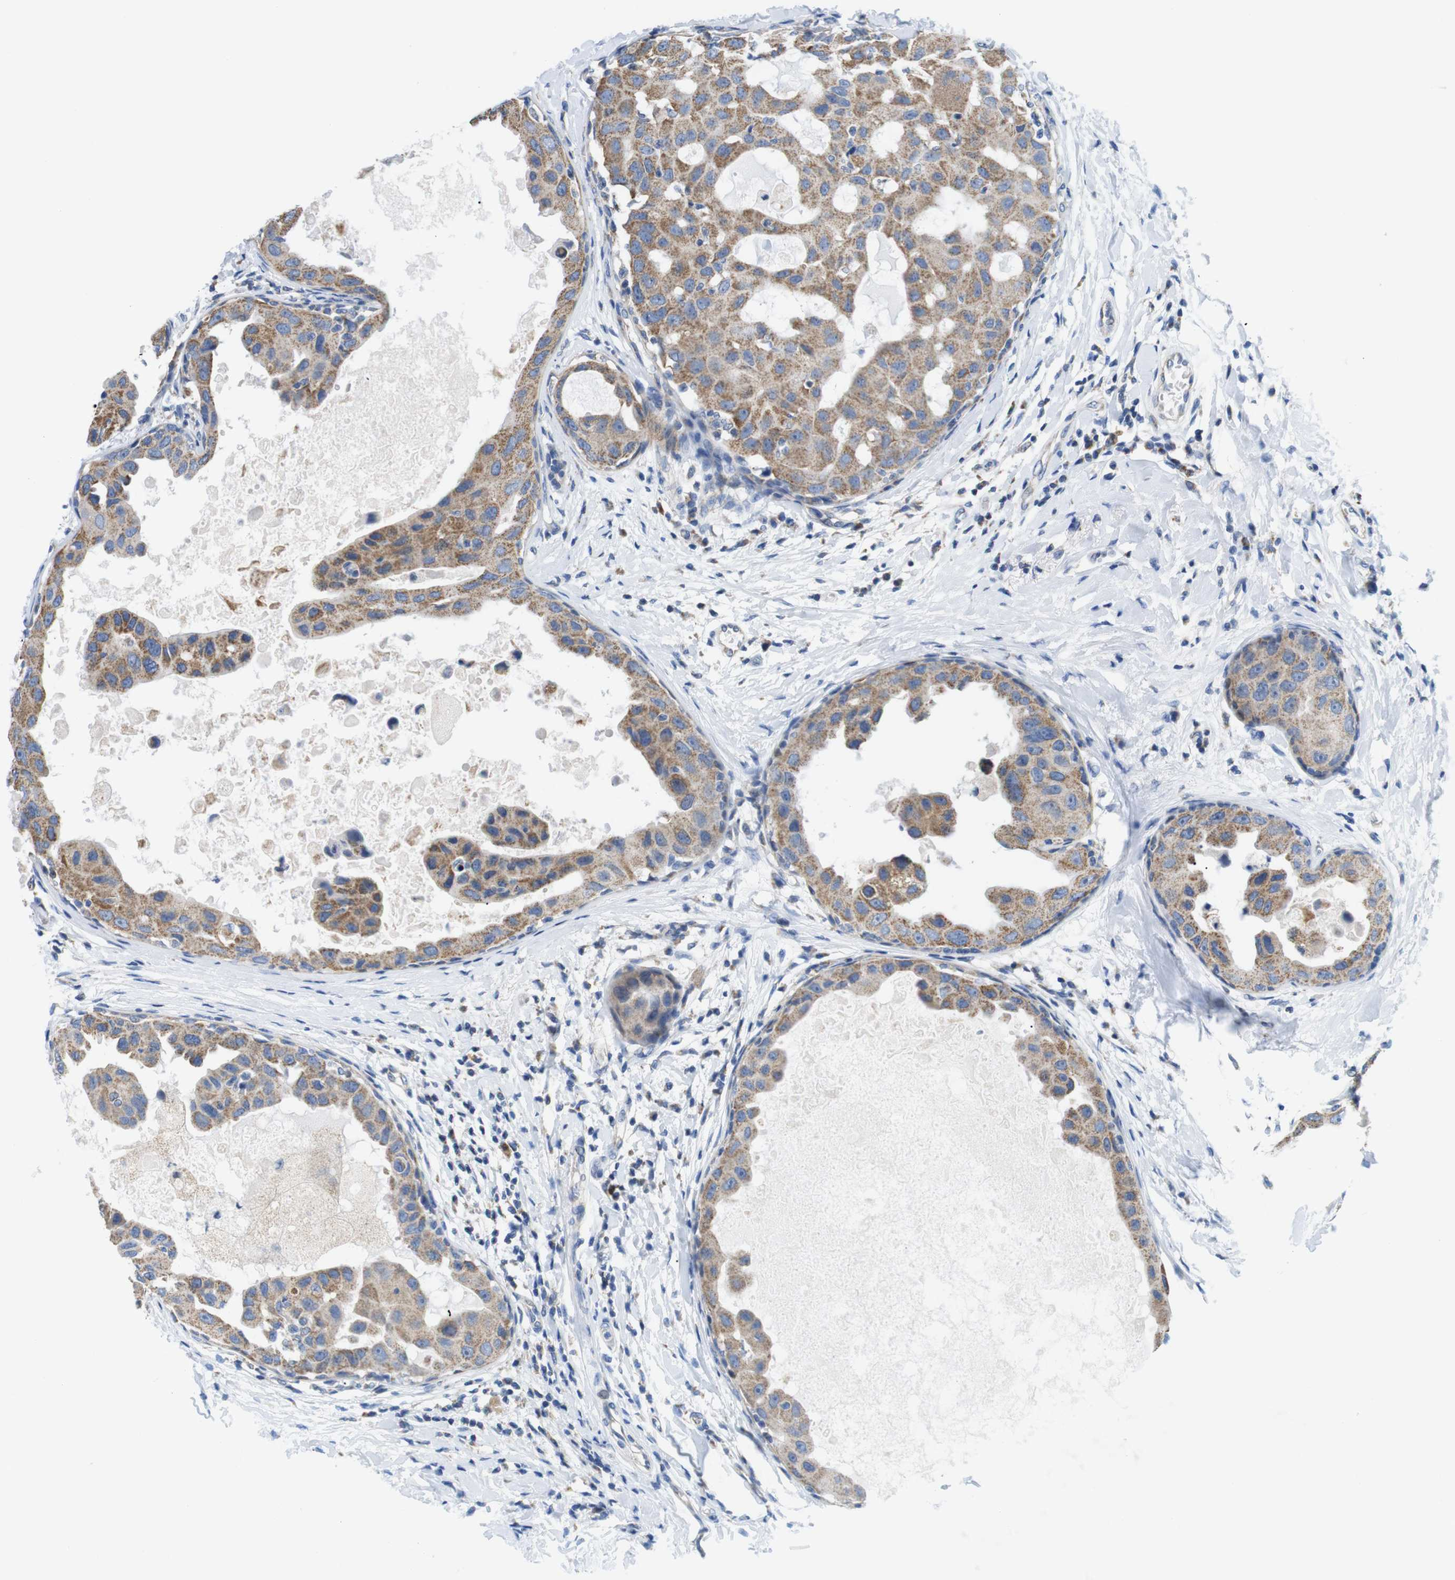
{"staining": {"intensity": "moderate", "quantity": ">75%", "location": "cytoplasmic/membranous"}, "tissue": "breast cancer", "cell_type": "Tumor cells", "image_type": "cancer", "snomed": [{"axis": "morphology", "description": "Duct carcinoma"}, {"axis": "topography", "description": "Breast"}], "caption": "Breast infiltrating ductal carcinoma stained with a brown dye reveals moderate cytoplasmic/membranous positive staining in about >75% of tumor cells.", "gene": "F2RL1", "patient": {"sex": "female", "age": 27}}